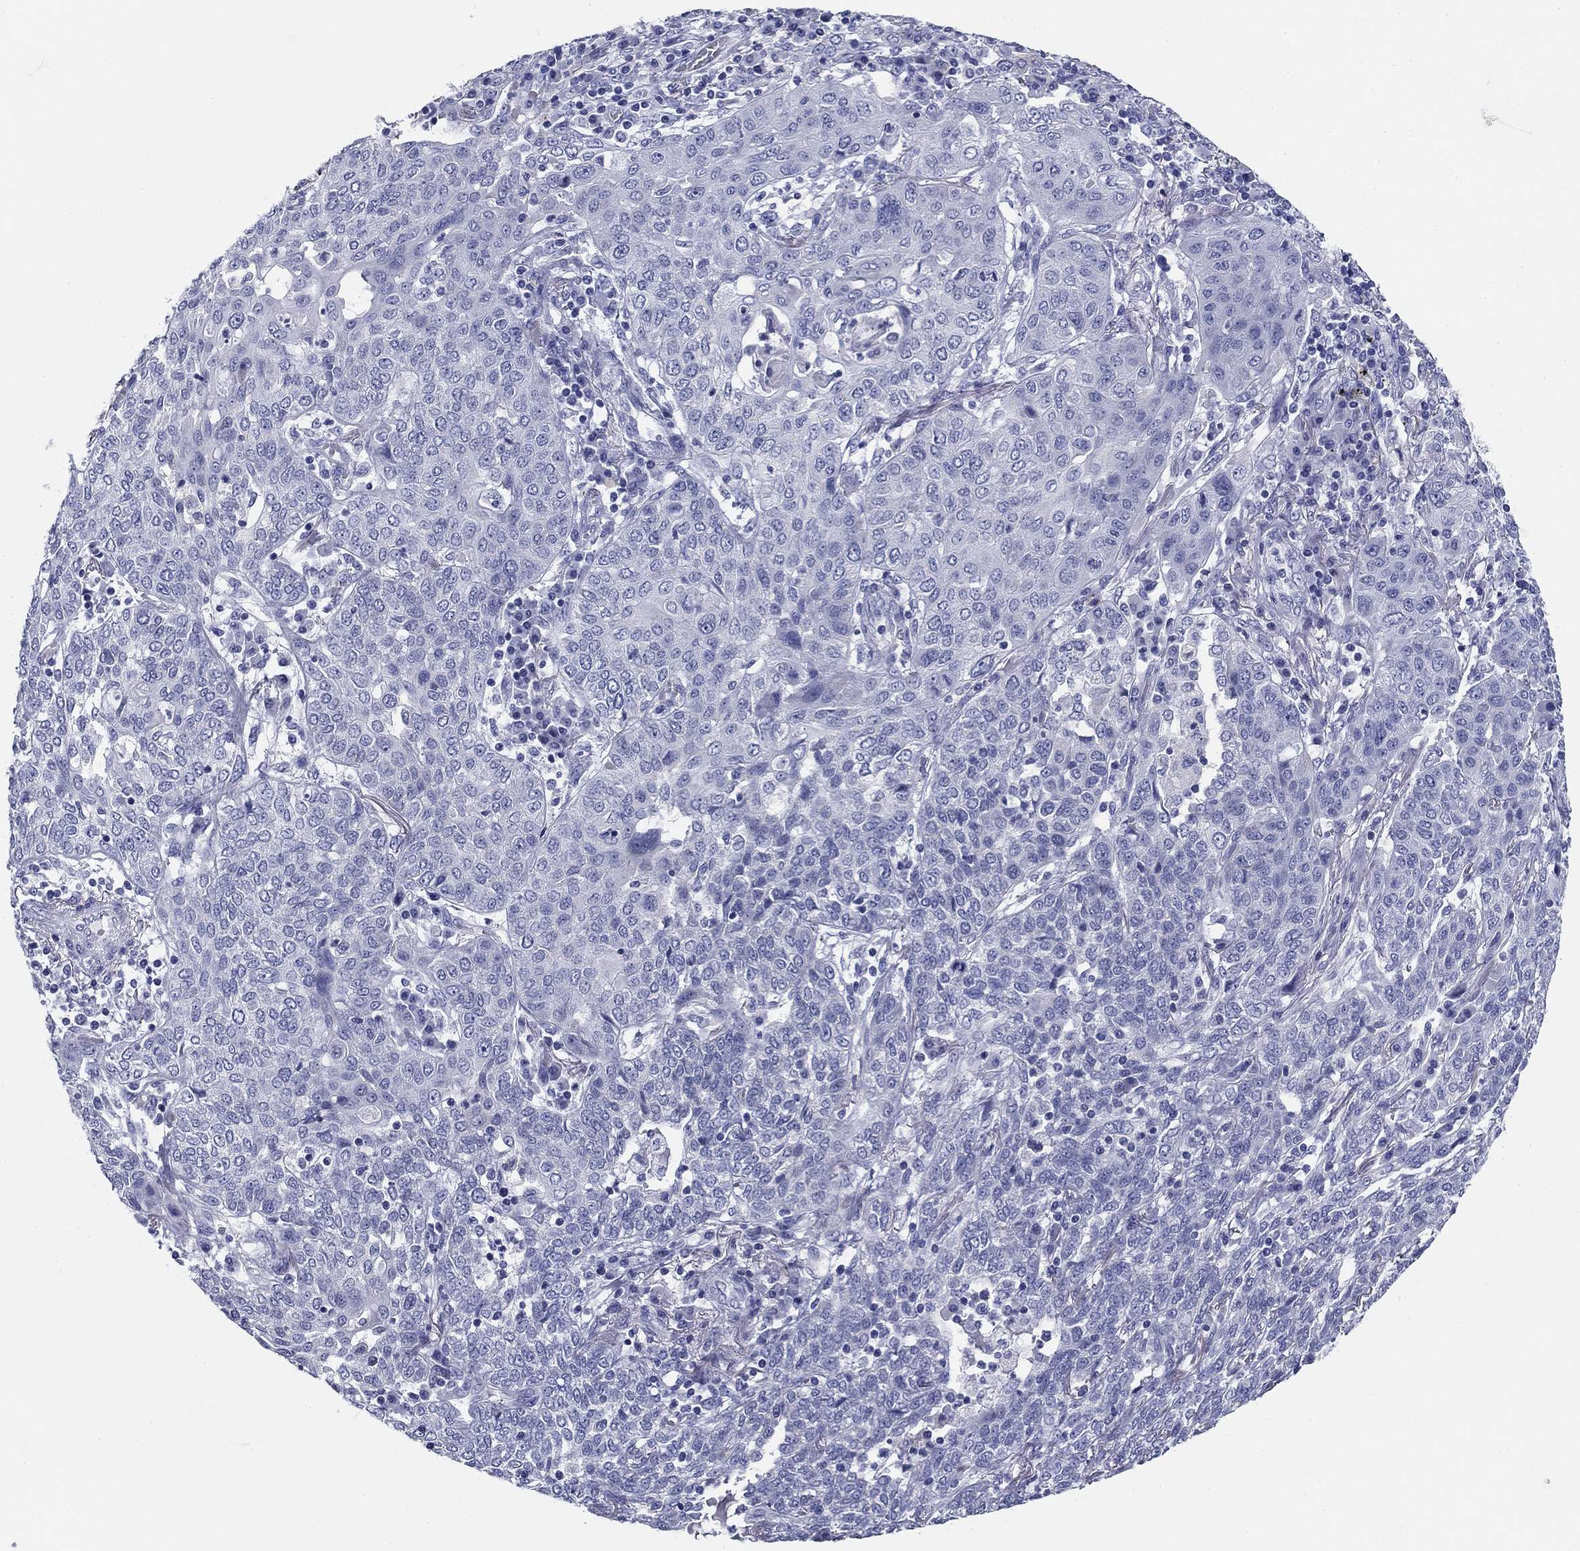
{"staining": {"intensity": "negative", "quantity": "none", "location": "none"}, "tissue": "lung cancer", "cell_type": "Tumor cells", "image_type": "cancer", "snomed": [{"axis": "morphology", "description": "Squamous cell carcinoma, NOS"}, {"axis": "topography", "description": "Lung"}], "caption": "There is no significant staining in tumor cells of lung cancer.", "gene": "UPB1", "patient": {"sex": "female", "age": 70}}